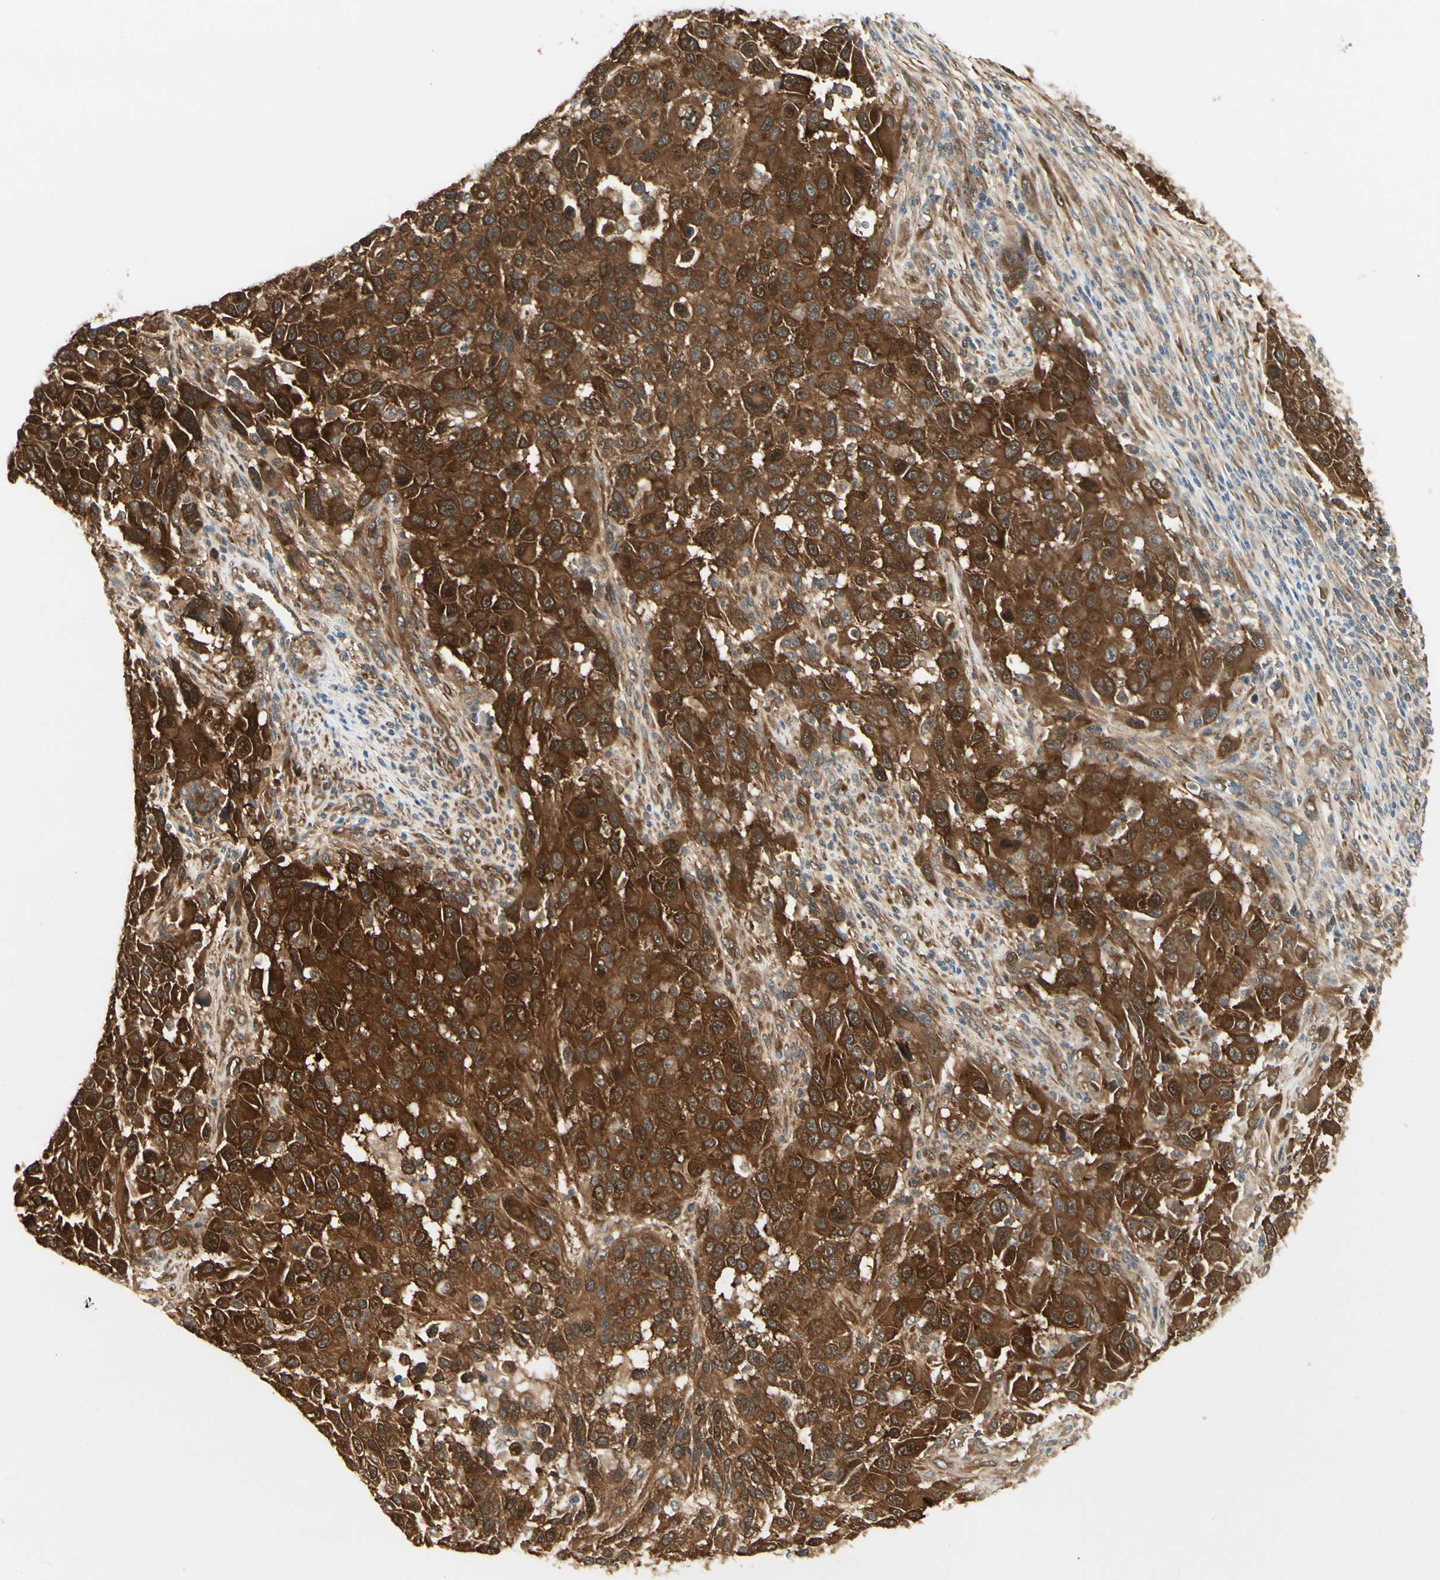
{"staining": {"intensity": "strong", "quantity": ">75%", "location": "cytoplasmic/membranous,nuclear"}, "tissue": "melanoma", "cell_type": "Tumor cells", "image_type": "cancer", "snomed": [{"axis": "morphology", "description": "Malignant melanoma, Metastatic site"}, {"axis": "topography", "description": "Lymph node"}], "caption": "IHC (DAB (3,3'-diaminobenzidine)) staining of melanoma demonstrates strong cytoplasmic/membranous and nuclear protein positivity in about >75% of tumor cells.", "gene": "NME1-NME2", "patient": {"sex": "male", "age": 61}}